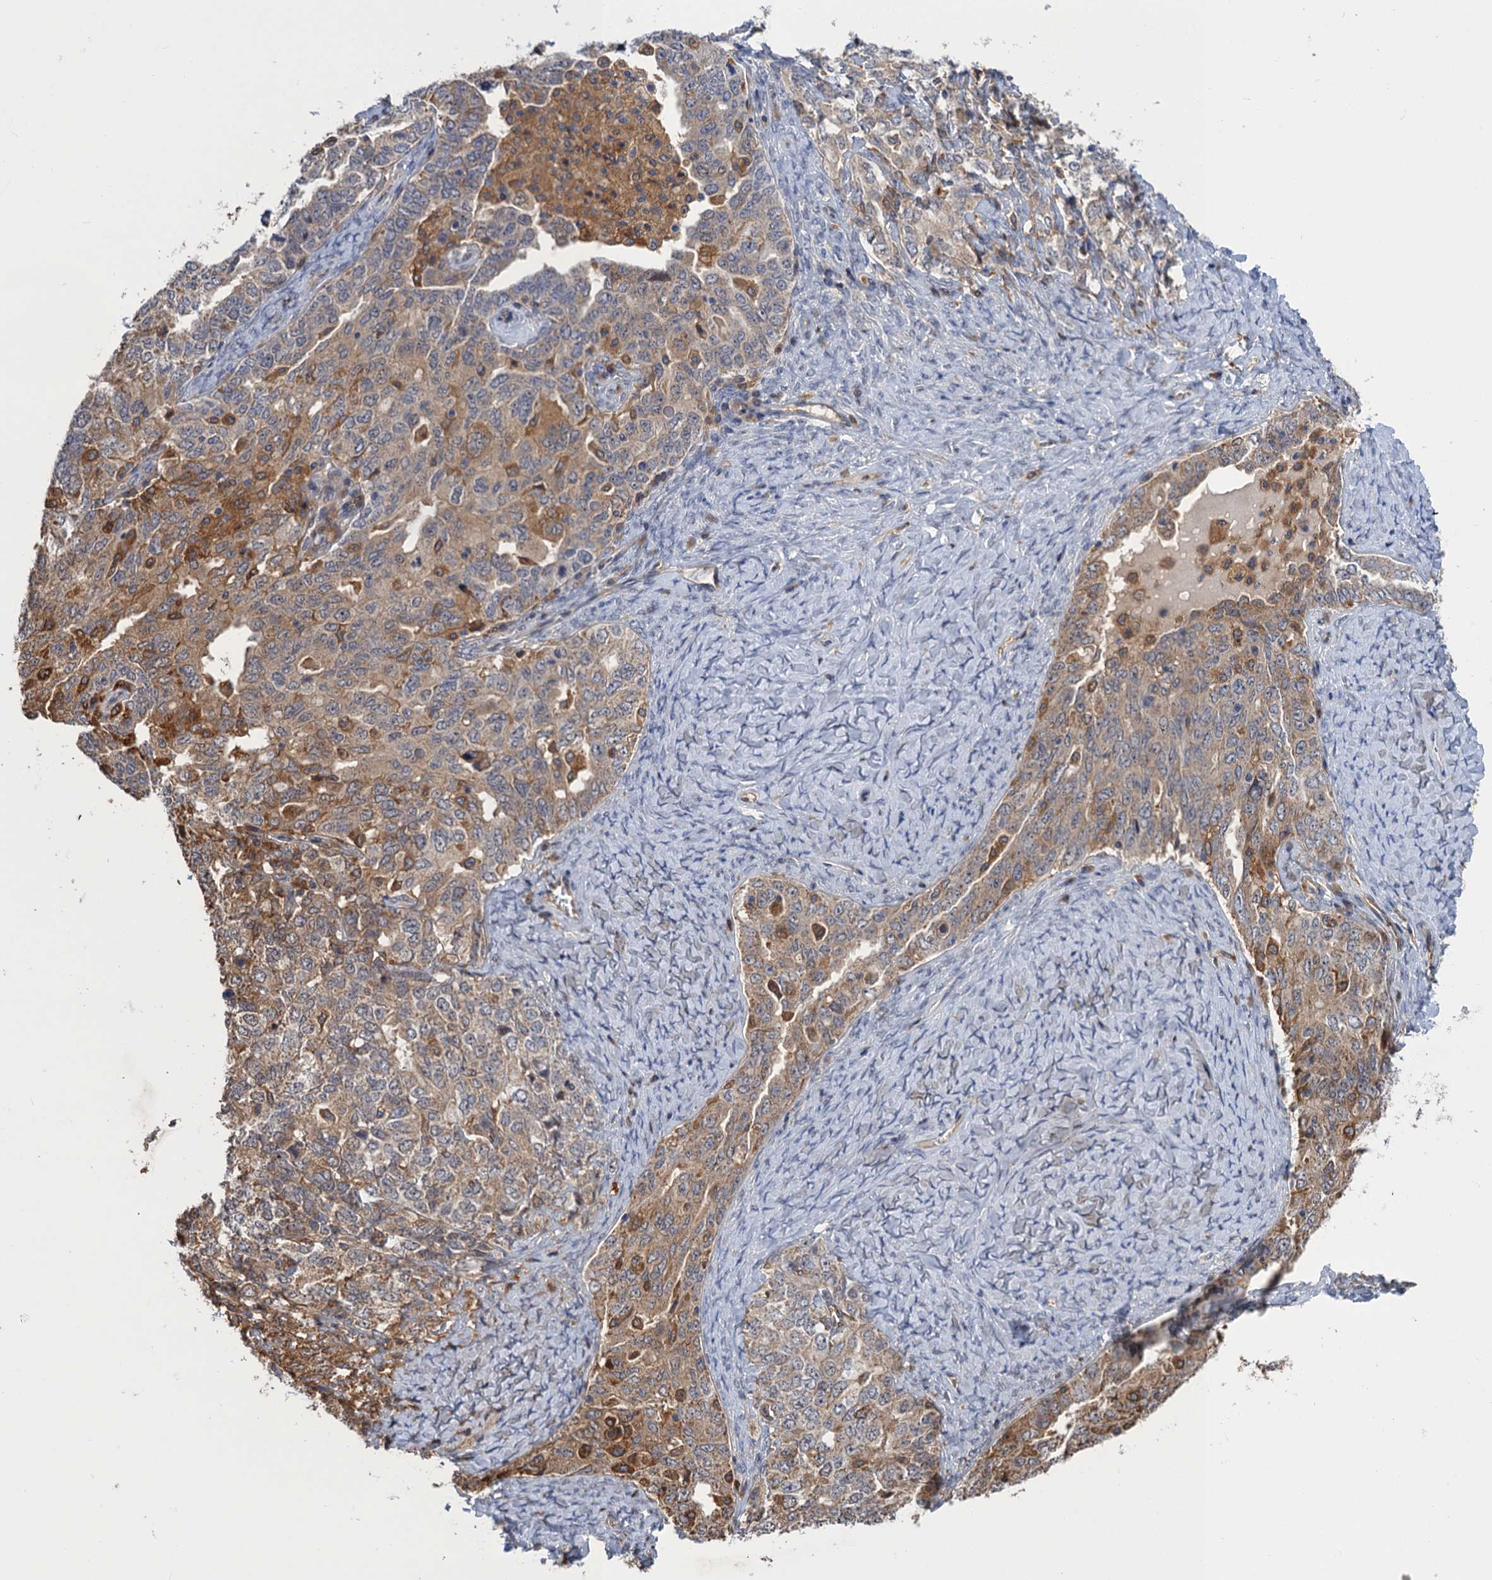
{"staining": {"intensity": "weak", "quantity": ">75%", "location": "cytoplasmic/membranous"}, "tissue": "ovarian cancer", "cell_type": "Tumor cells", "image_type": "cancer", "snomed": [{"axis": "morphology", "description": "Carcinoma, endometroid"}, {"axis": "topography", "description": "Ovary"}], "caption": "Immunohistochemistry photomicrograph of neoplastic tissue: human endometroid carcinoma (ovarian) stained using immunohistochemistry shows low levels of weak protein expression localized specifically in the cytoplasmic/membranous of tumor cells, appearing as a cytoplasmic/membranous brown color.", "gene": "NEK8", "patient": {"sex": "female", "age": 62}}